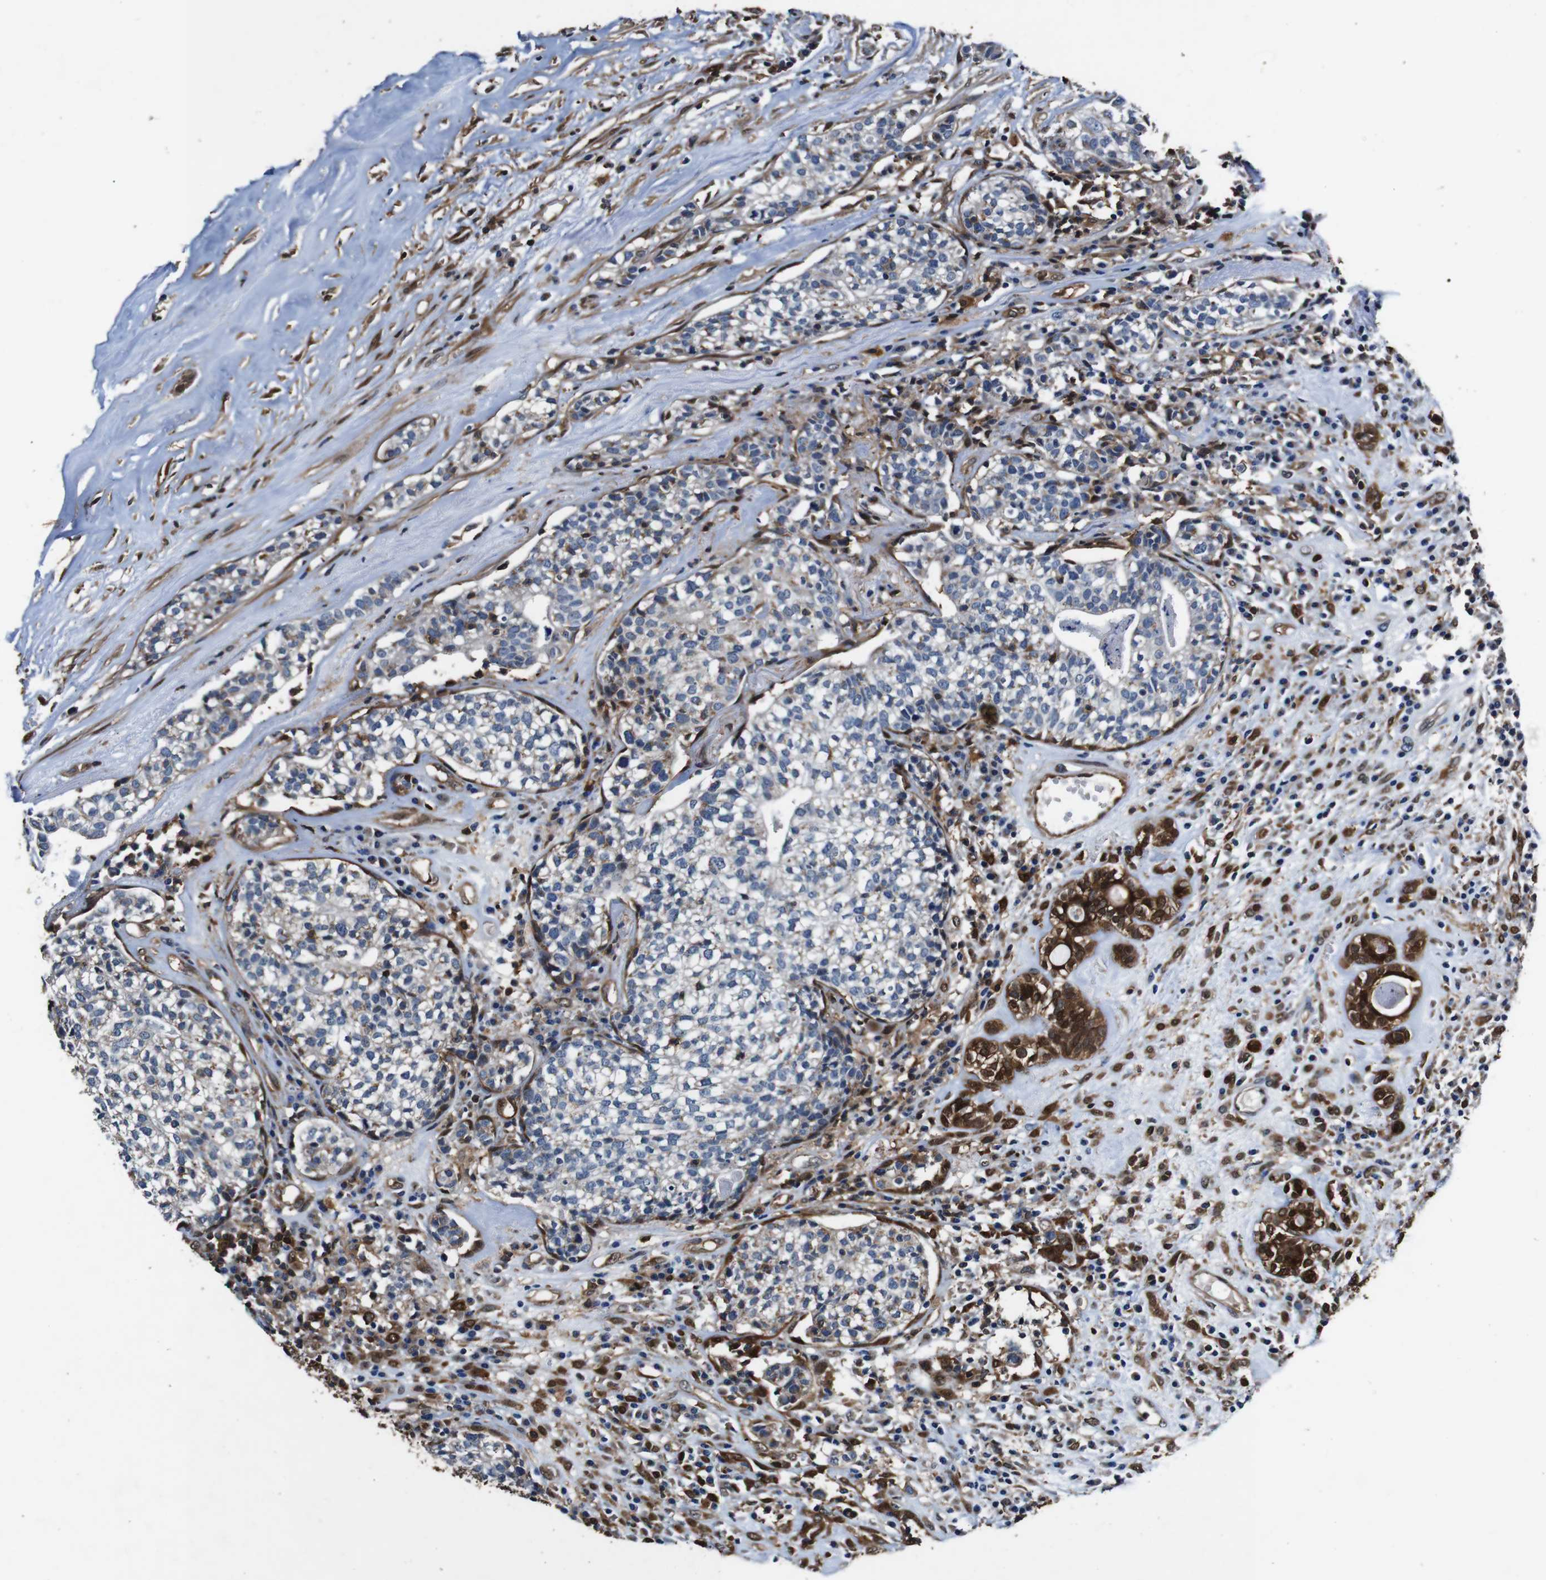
{"staining": {"intensity": "strong", "quantity": "<25%", "location": "cytoplasmic/membranous,nuclear"}, "tissue": "head and neck cancer", "cell_type": "Tumor cells", "image_type": "cancer", "snomed": [{"axis": "morphology", "description": "Adenocarcinoma, NOS"}, {"axis": "topography", "description": "Salivary gland"}, {"axis": "topography", "description": "Head-Neck"}], "caption": "A micrograph of adenocarcinoma (head and neck) stained for a protein demonstrates strong cytoplasmic/membranous and nuclear brown staining in tumor cells.", "gene": "ANXA1", "patient": {"sex": "female", "age": 65}}